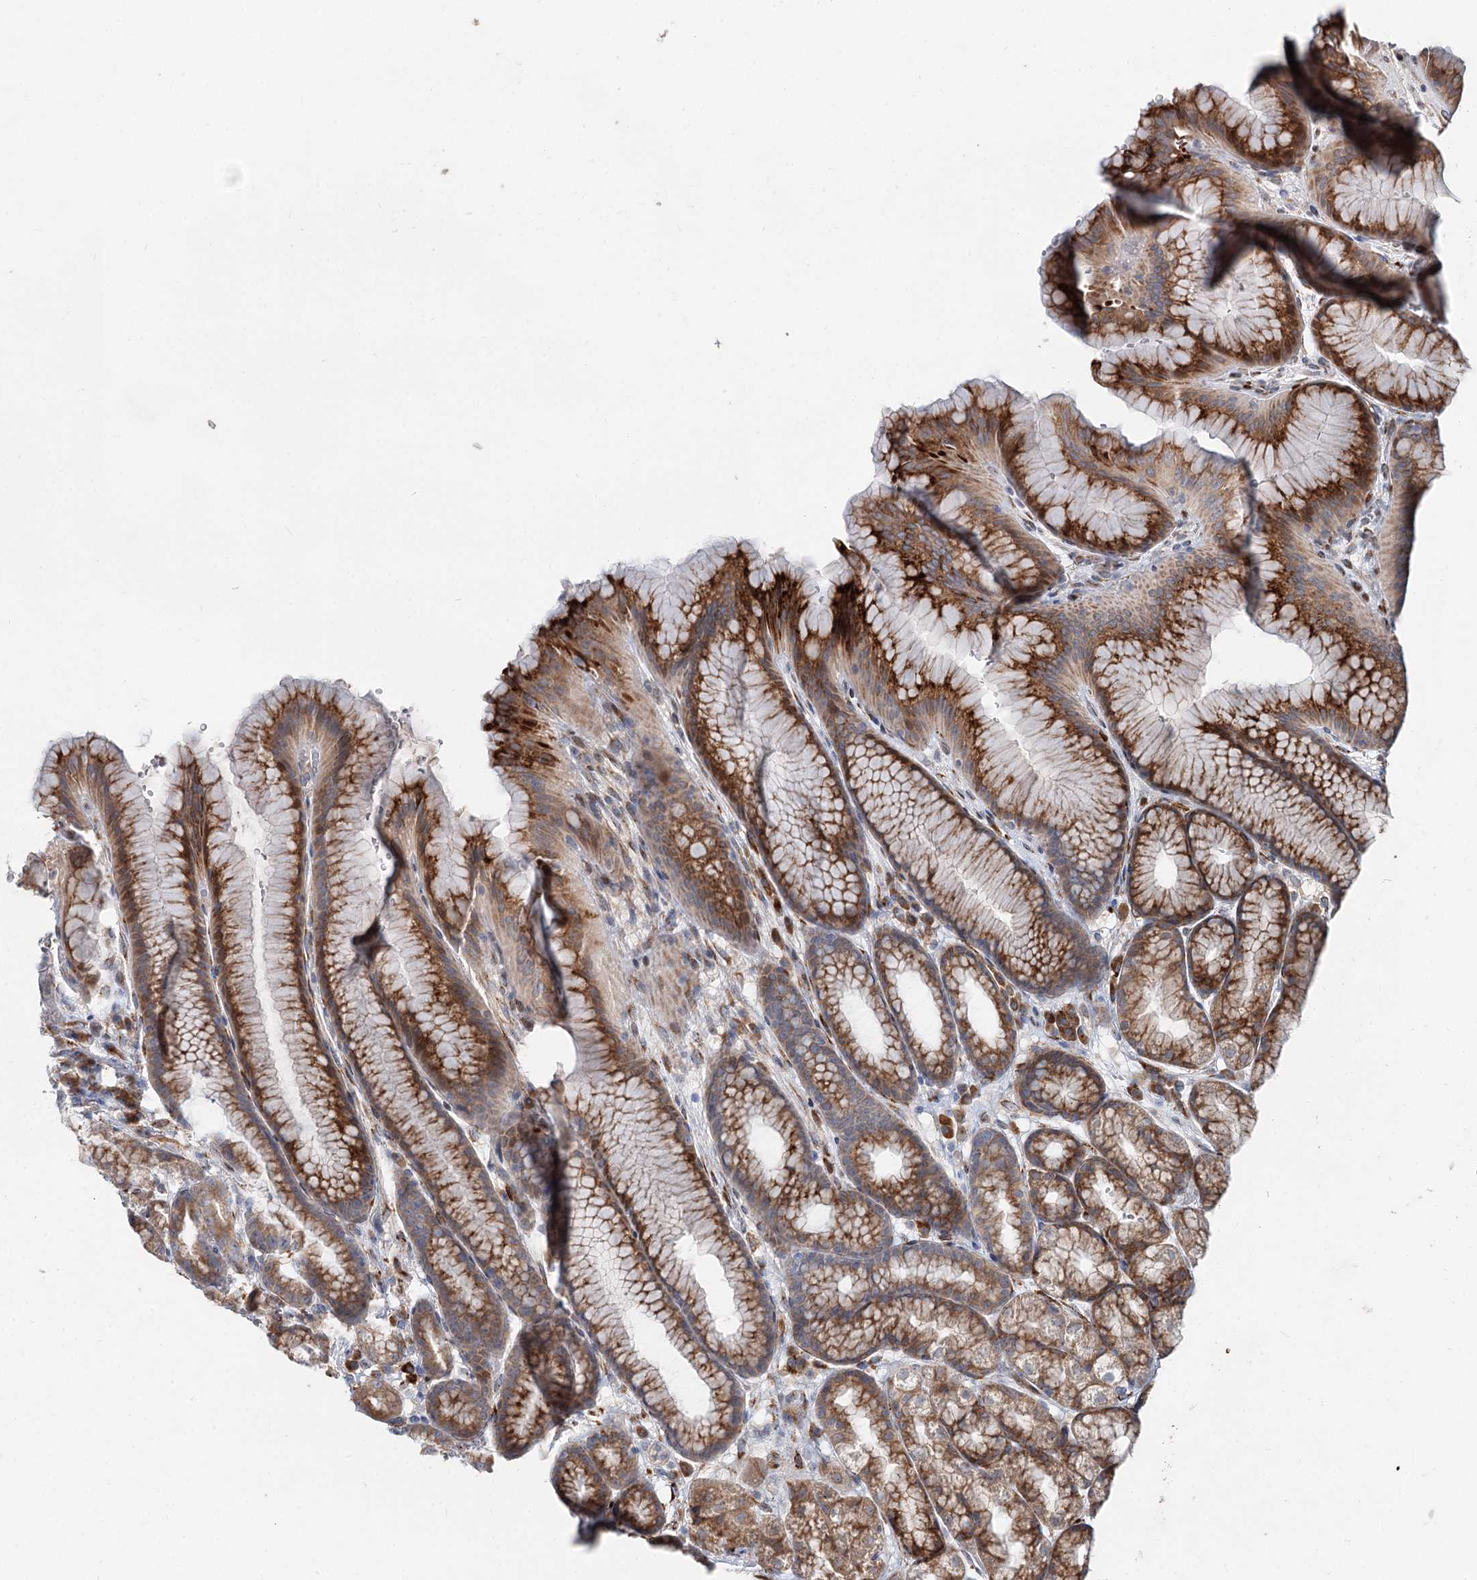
{"staining": {"intensity": "moderate", "quantity": ">75%", "location": "cytoplasmic/membranous"}, "tissue": "stomach", "cell_type": "Glandular cells", "image_type": "normal", "snomed": [{"axis": "morphology", "description": "Normal tissue, NOS"}, {"axis": "morphology", "description": "Adenocarcinoma, NOS"}, {"axis": "topography", "description": "Stomach"}], "caption": "Unremarkable stomach shows moderate cytoplasmic/membranous positivity in approximately >75% of glandular cells, visualized by immunohistochemistry.", "gene": "SPART", "patient": {"sex": "male", "age": 57}}